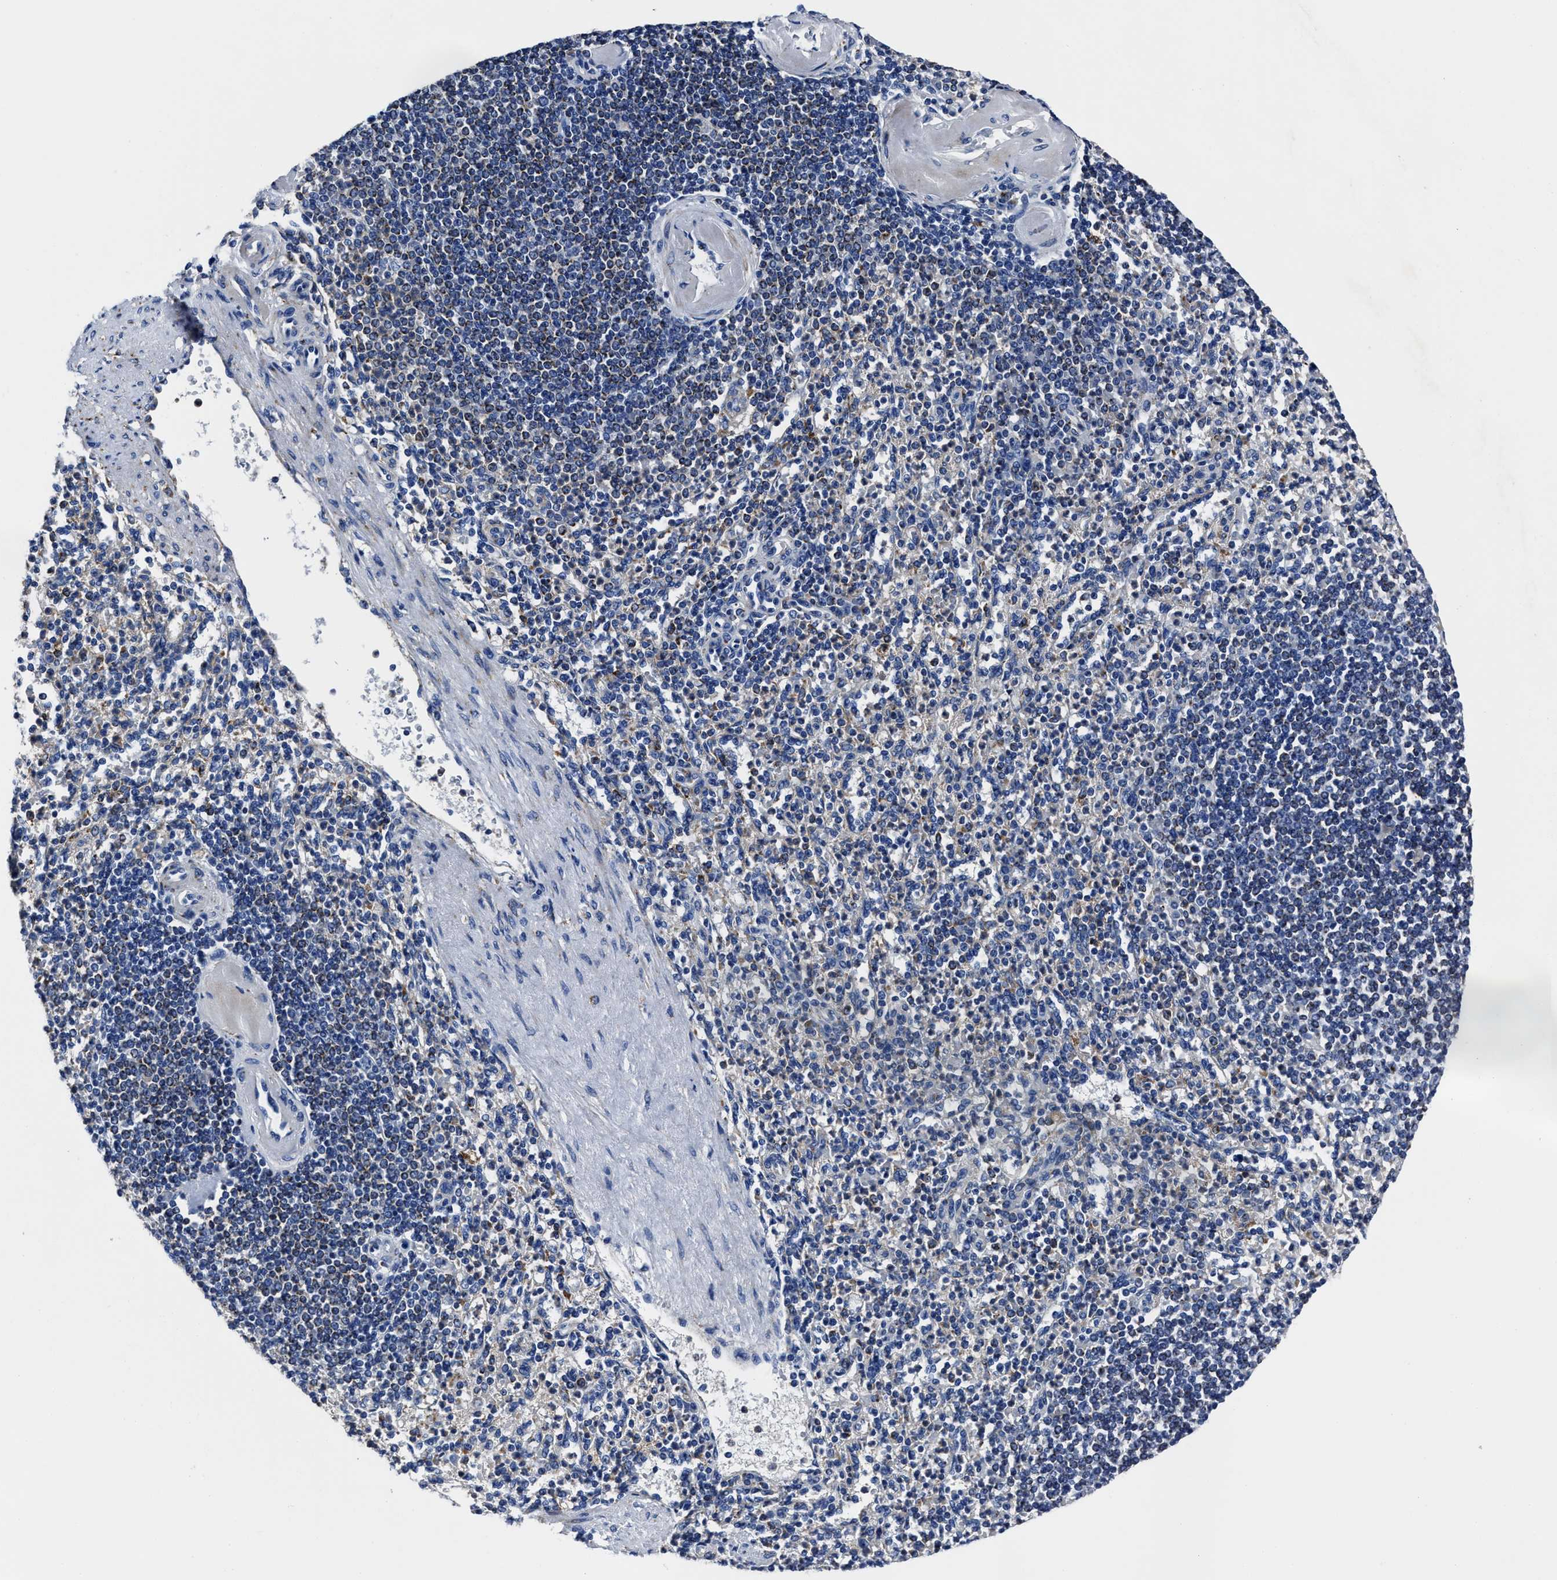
{"staining": {"intensity": "negative", "quantity": "none", "location": "none"}, "tissue": "spleen", "cell_type": "Cells in red pulp", "image_type": "normal", "snomed": [{"axis": "morphology", "description": "Normal tissue, NOS"}, {"axis": "topography", "description": "Spleen"}], "caption": "High power microscopy photomicrograph of an immunohistochemistry (IHC) micrograph of unremarkable spleen, revealing no significant expression in cells in red pulp. The staining was performed using DAB (3,3'-diaminobenzidine) to visualize the protein expression in brown, while the nuclei were stained in blue with hematoxylin (Magnification: 20x).", "gene": "LAMTOR4", "patient": {"sex": "female", "age": 74}}